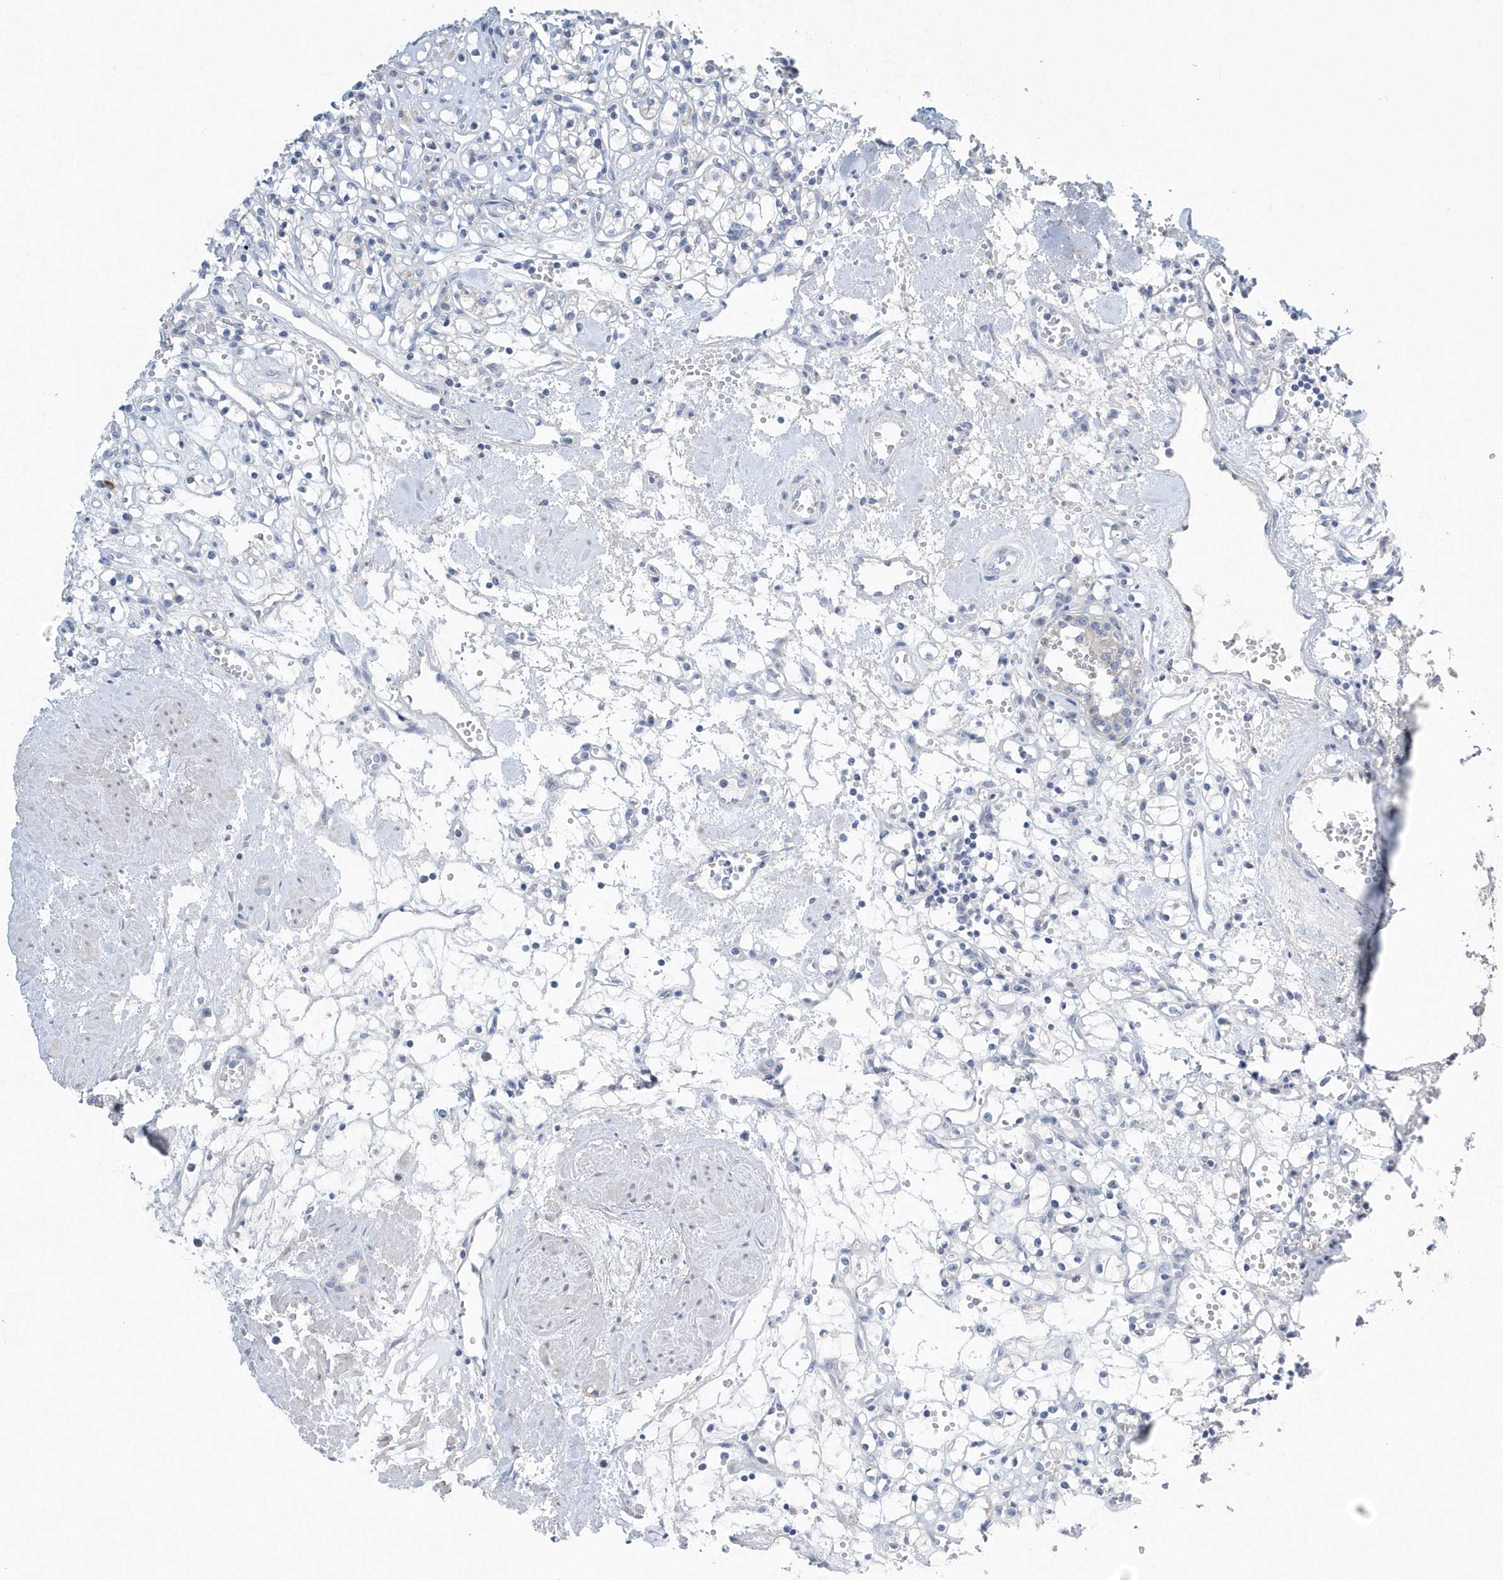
{"staining": {"intensity": "negative", "quantity": "none", "location": "none"}, "tissue": "renal cancer", "cell_type": "Tumor cells", "image_type": "cancer", "snomed": [{"axis": "morphology", "description": "Adenocarcinoma, NOS"}, {"axis": "topography", "description": "Kidney"}], "caption": "Immunohistochemistry (IHC) image of neoplastic tissue: renal cancer stained with DAB reveals no significant protein staining in tumor cells.", "gene": "SPATA18", "patient": {"sex": "female", "age": 59}}